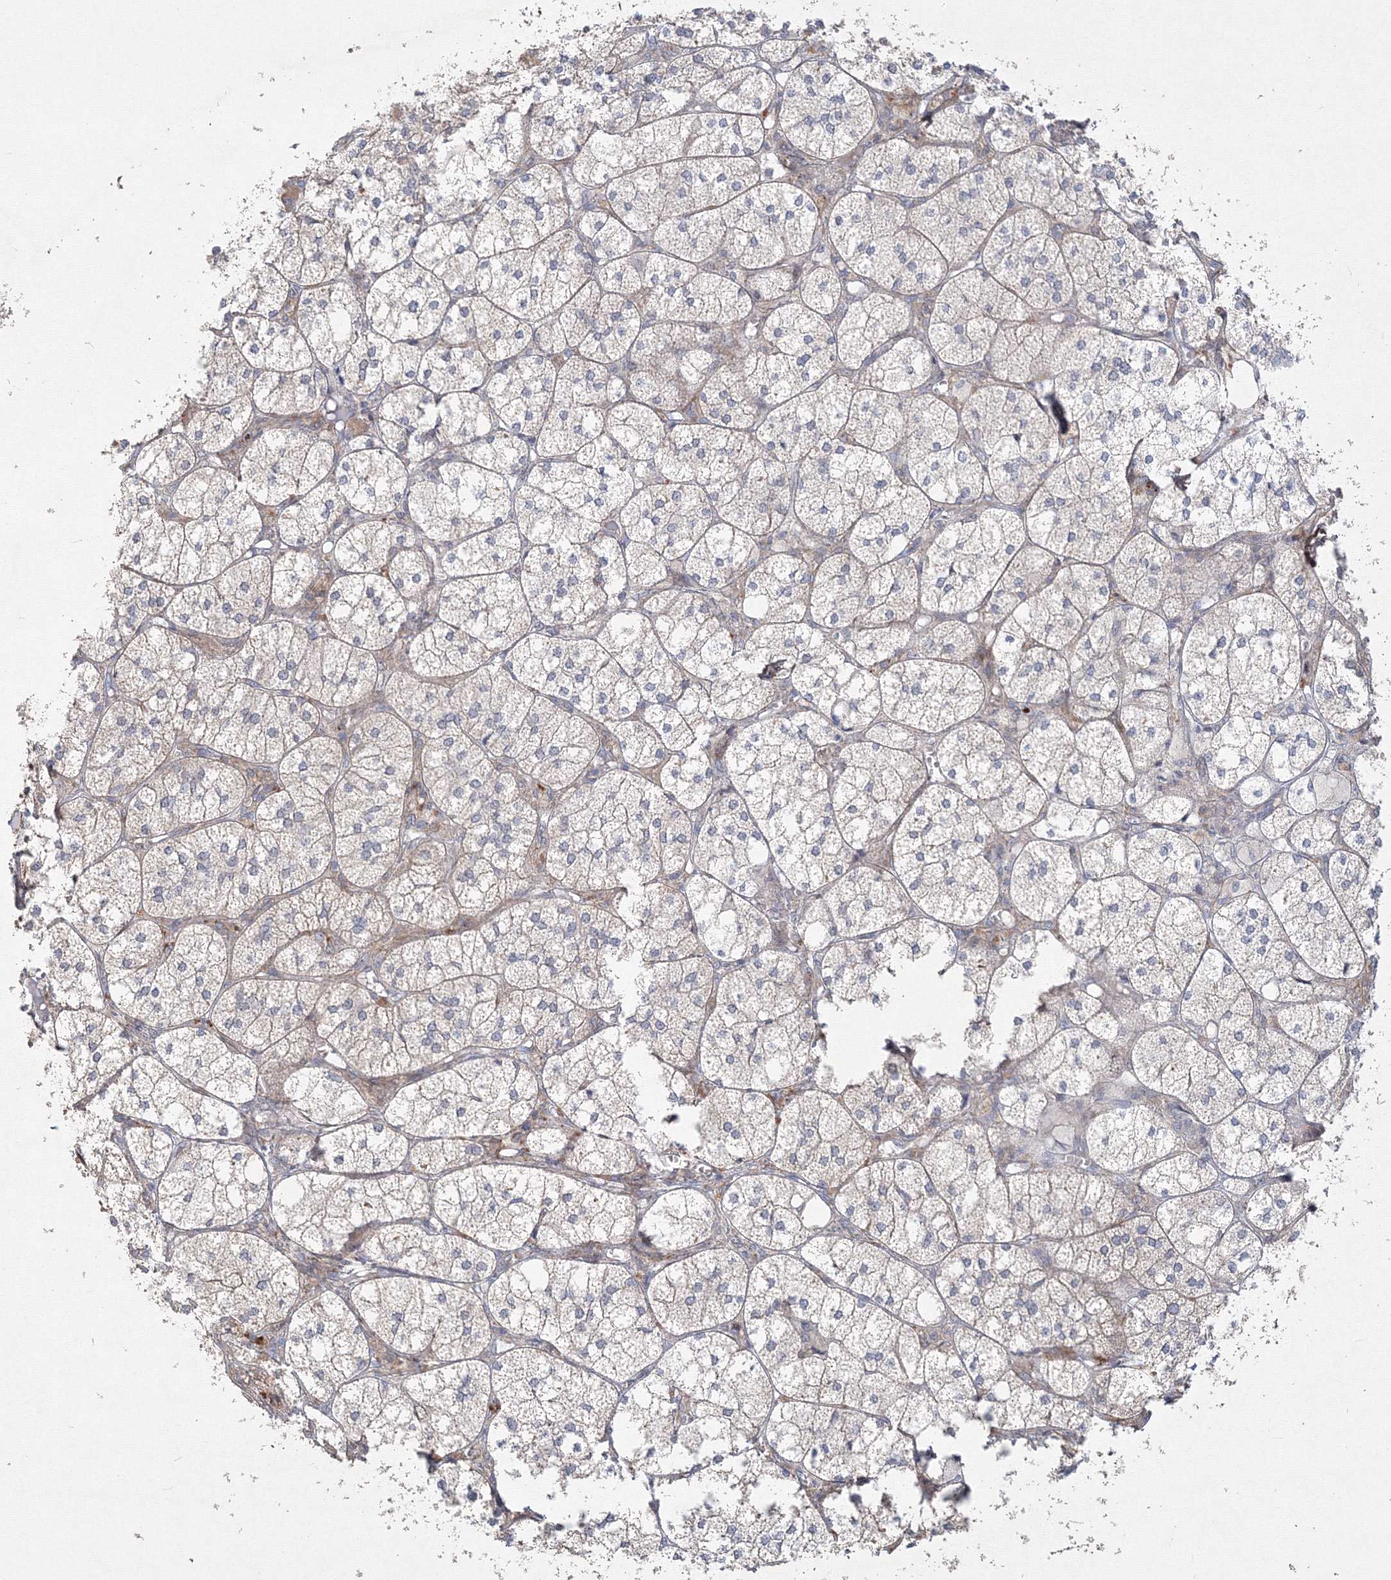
{"staining": {"intensity": "moderate", "quantity": "<25%", "location": "cytoplasmic/membranous"}, "tissue": "adrenal gland", "cell_type": "Glandular cells", "image_type": "normal", "snomed": [{"axis": "morphology", "description": "Normal tissue, NOS"}, {"axis": "topography", "description": "Adrenal gland"}], "caption": "Adrenal gland stained with DAB IHC shows low levels of moderate cytoplasmic/membranous expression in approximately <25% of glandular cells.", "gene": "WDR49", "patient": {"sex": "female", "age": 61}}